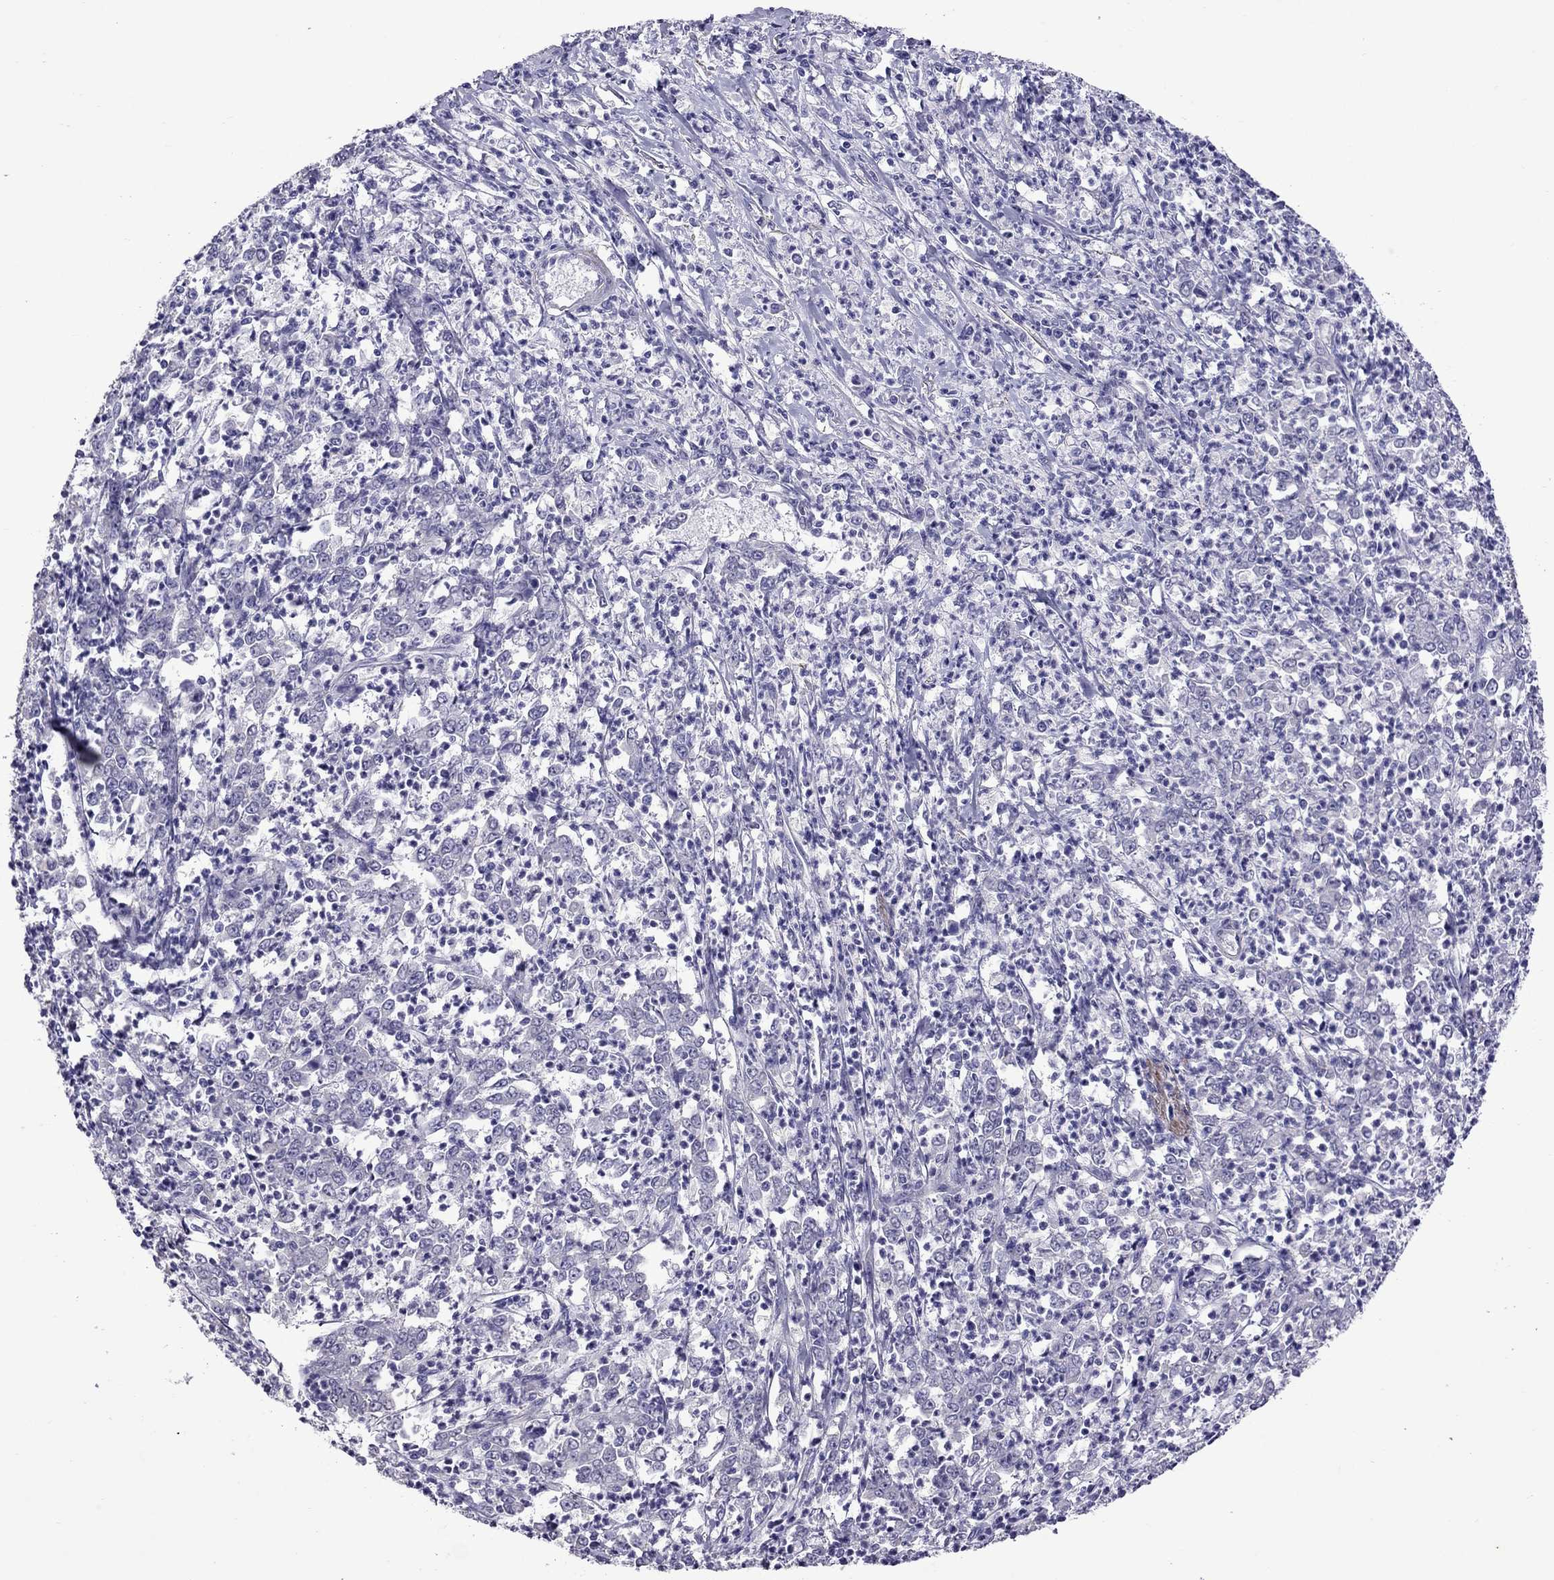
{"staining": {"intensity": "negative", "quantity": "none", "location": "none"}, "tissue": "stomach cancer", "cell_type": "Tumor cells", "image_type": "cancer", "snomed": [{"axis": "morphology", "description": "Adenocarcinoma, NOS"}, {"axis": "topography", "description": "Stomach, lower"}], "caption": "This is an immunohistochemistry (IHC) photomicrograph of stomach cancer. There is no expression in tumor cells.", "gene": "CHRNA5", "patient": {"sex": "female", "age": 71}}